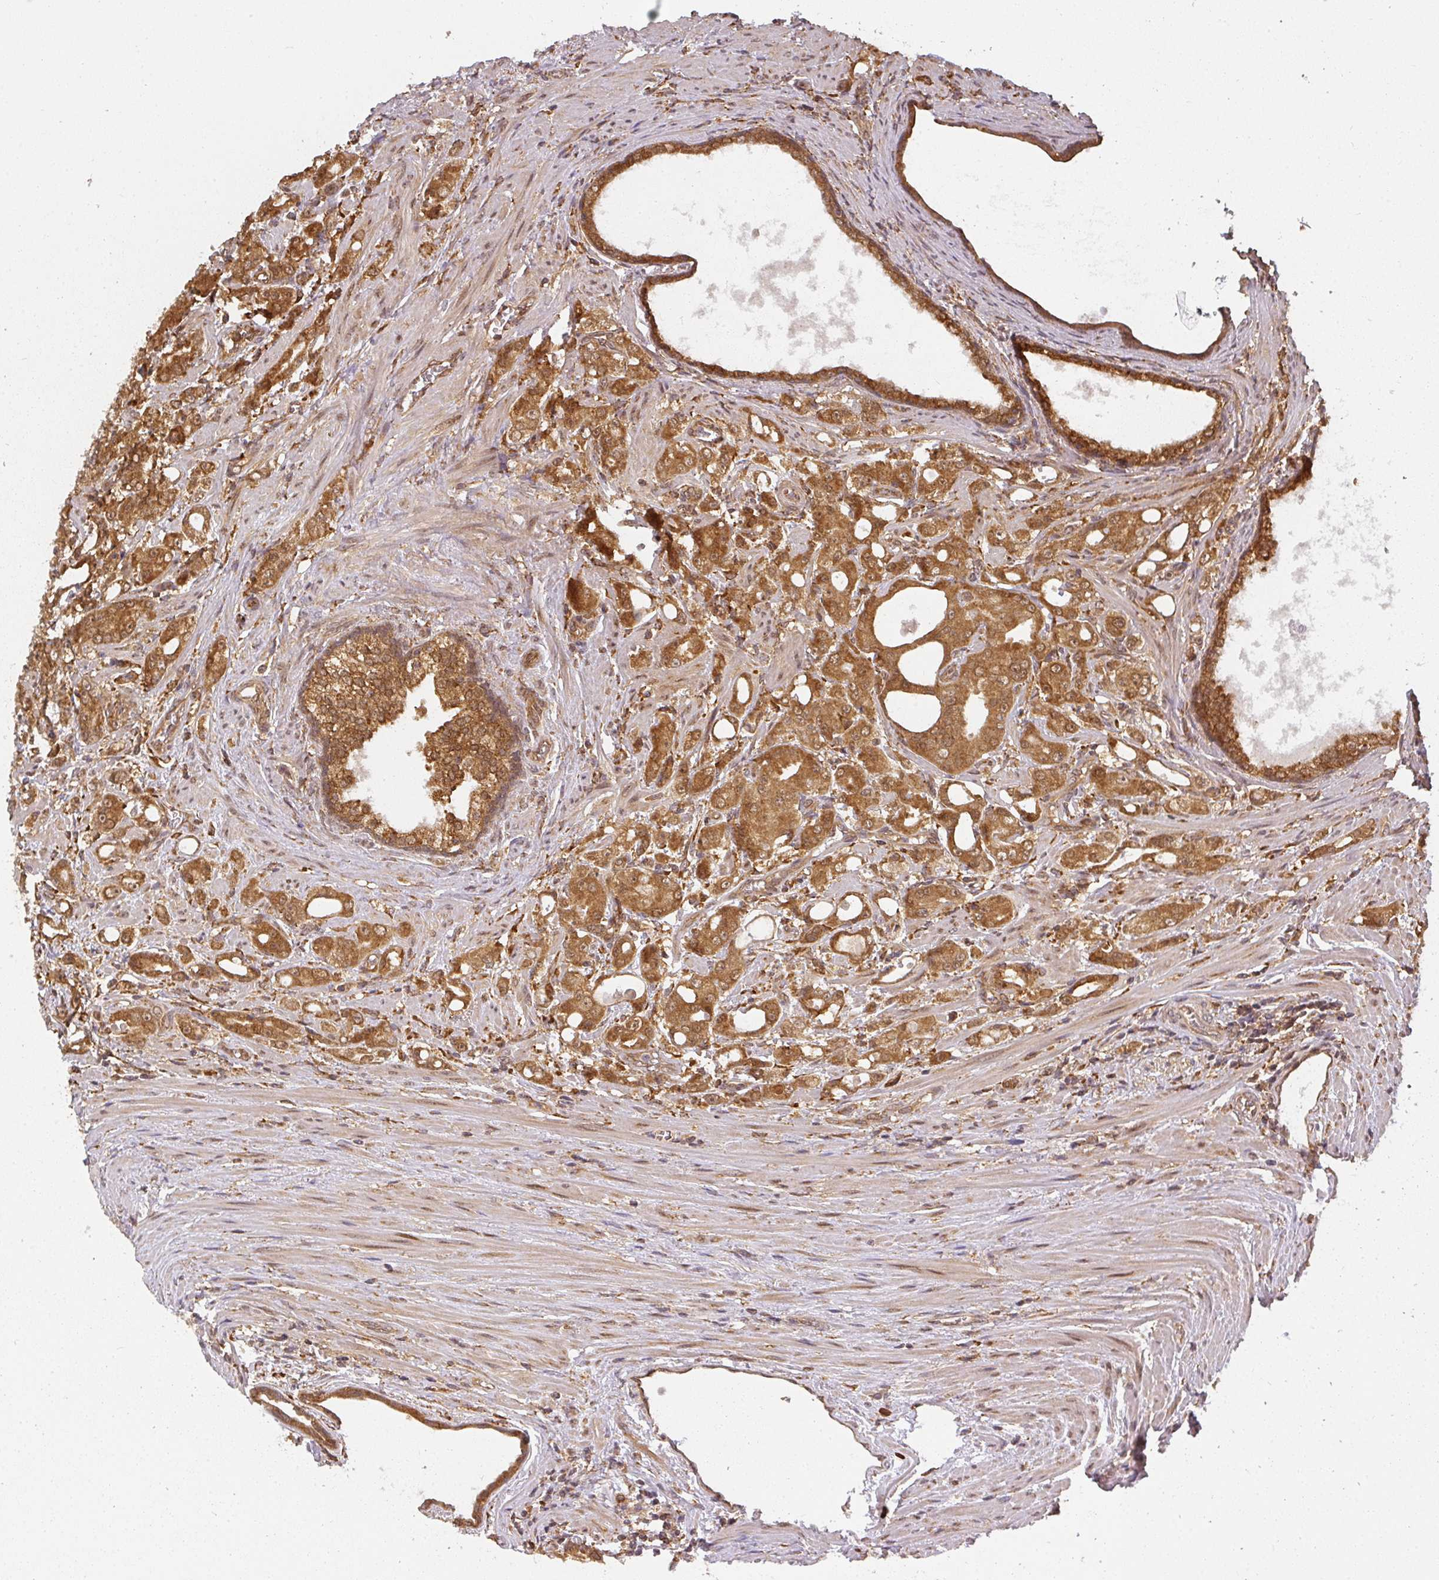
{"staining": {"intensity": "strong", "quantity": ">75%", "location": "cytoplasmic/membranous"}, "tissue": "prostate cancer", "cell_type": "Tumor cells", "image_type": "cancer", "snomed": [{"axis": "morphology", "description": "Adenocarcinoma, High grade"}, {"axis": "topography", "description": "Prostate"}], "caption": "Approximately >75% of tumor cells in prostate cancer exhibit strong cytoplasmic/membranous protein staining as visualized by brown immunohistochemical staining.", "gene": "PPP6R3", "patient": {"sex": "male", "age": 69}}